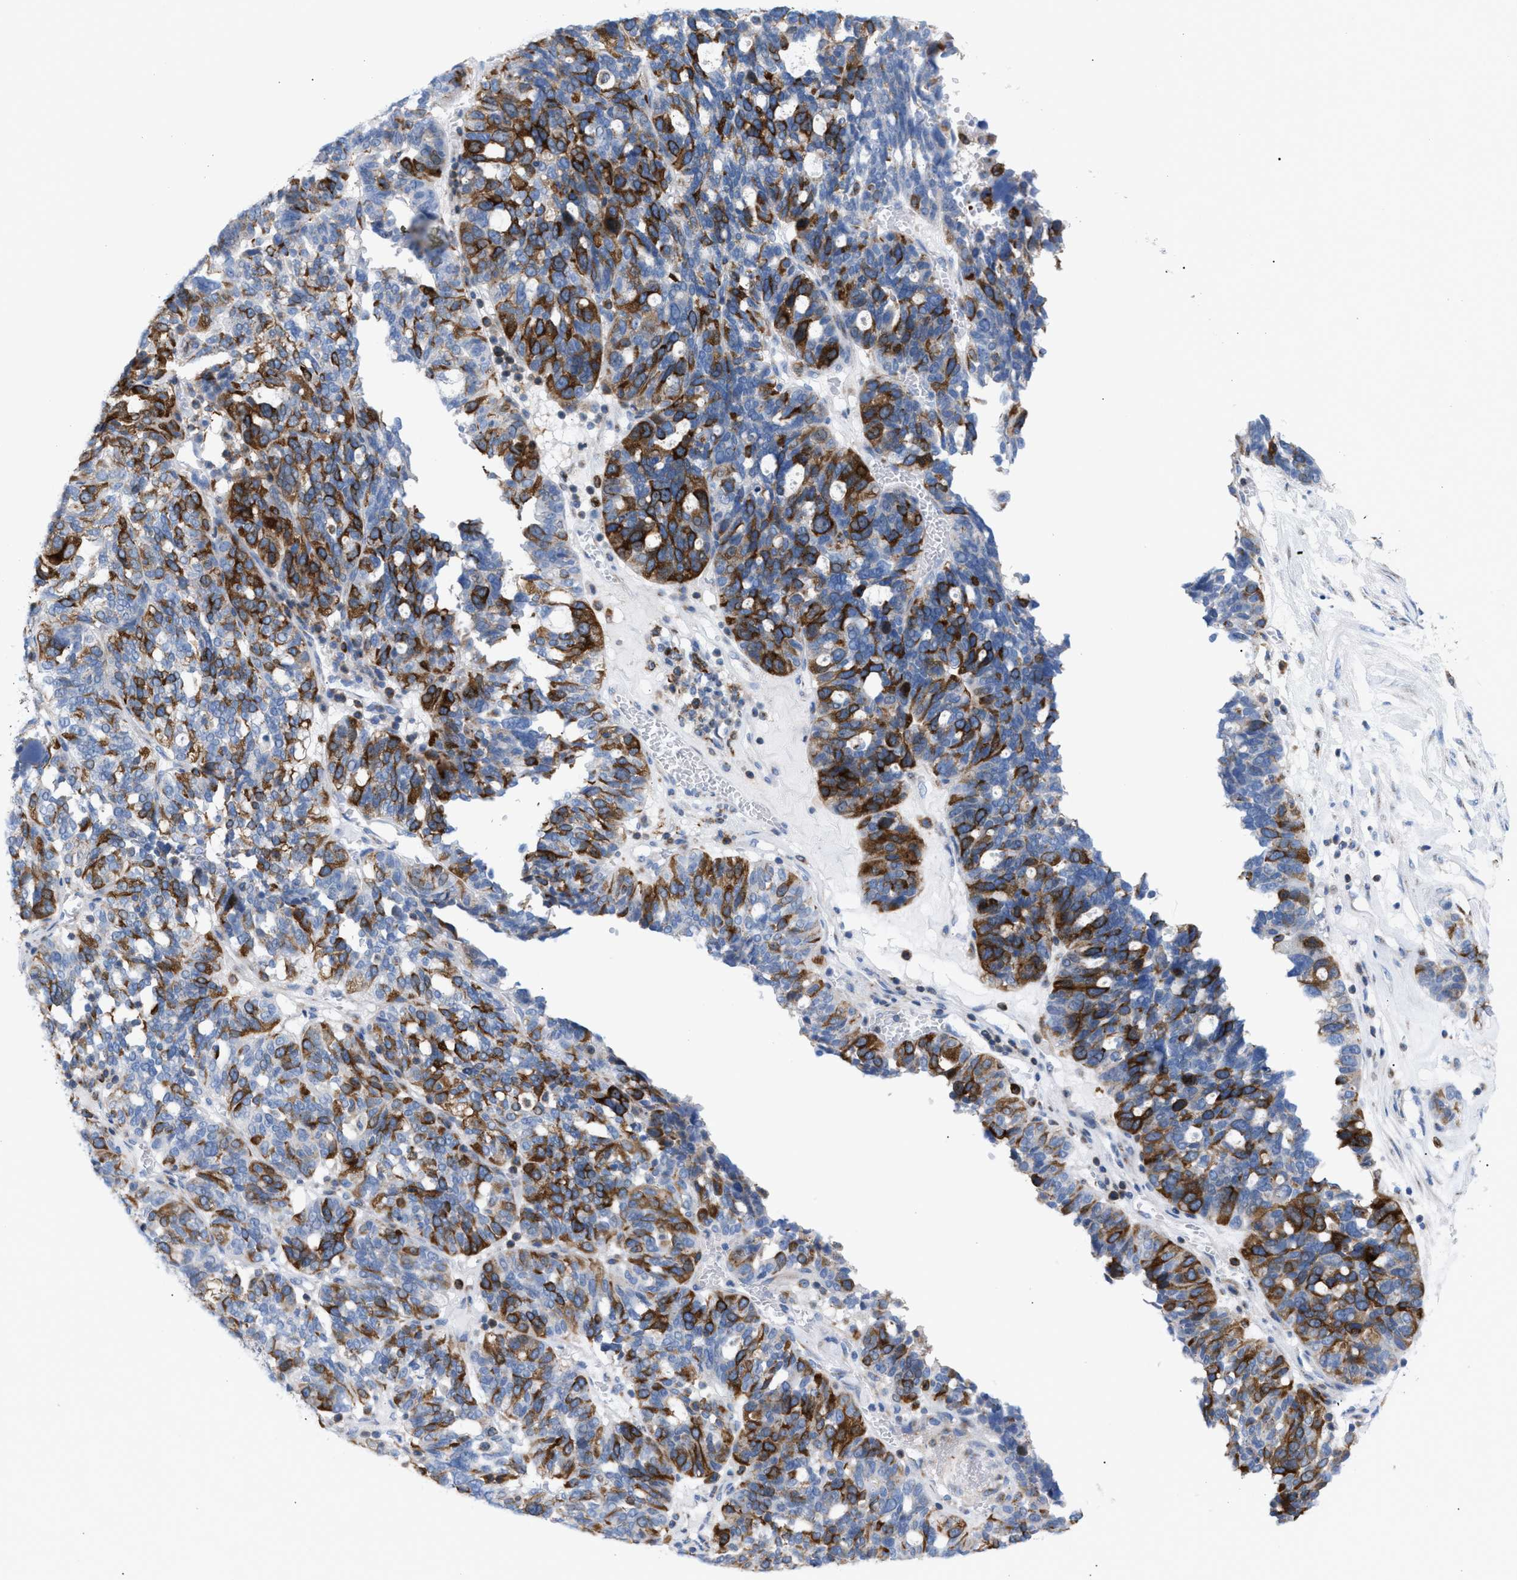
{"staining": {"intensity": "strong", "quantity": "25%-75%", "location": "cytoplasmic/membranous"}, "tissue": "ovarian cancer", "cell_type": "Tumor cells", "image_type": "cancer", "snomed": [{"axis": "morphology", "description": "Cystadenocarcinoma, serous, NOS"}, {"axis": "topography", "description": "Ovary"}], "caption": "Immunohistochemistry histopathology image of neoplastic tissue: human ovarian cancer (serous cystadenocarcinoma) stained using immunohistochemistry (IHC) shows high levels of strong protein expression localized specifically in the cytoplasmic/membranous of tumor cells, appearing as a cytoplasmic/membranous brown color.", "gene": "TACC3", "patient": {"sex": "female", "age": 59}}